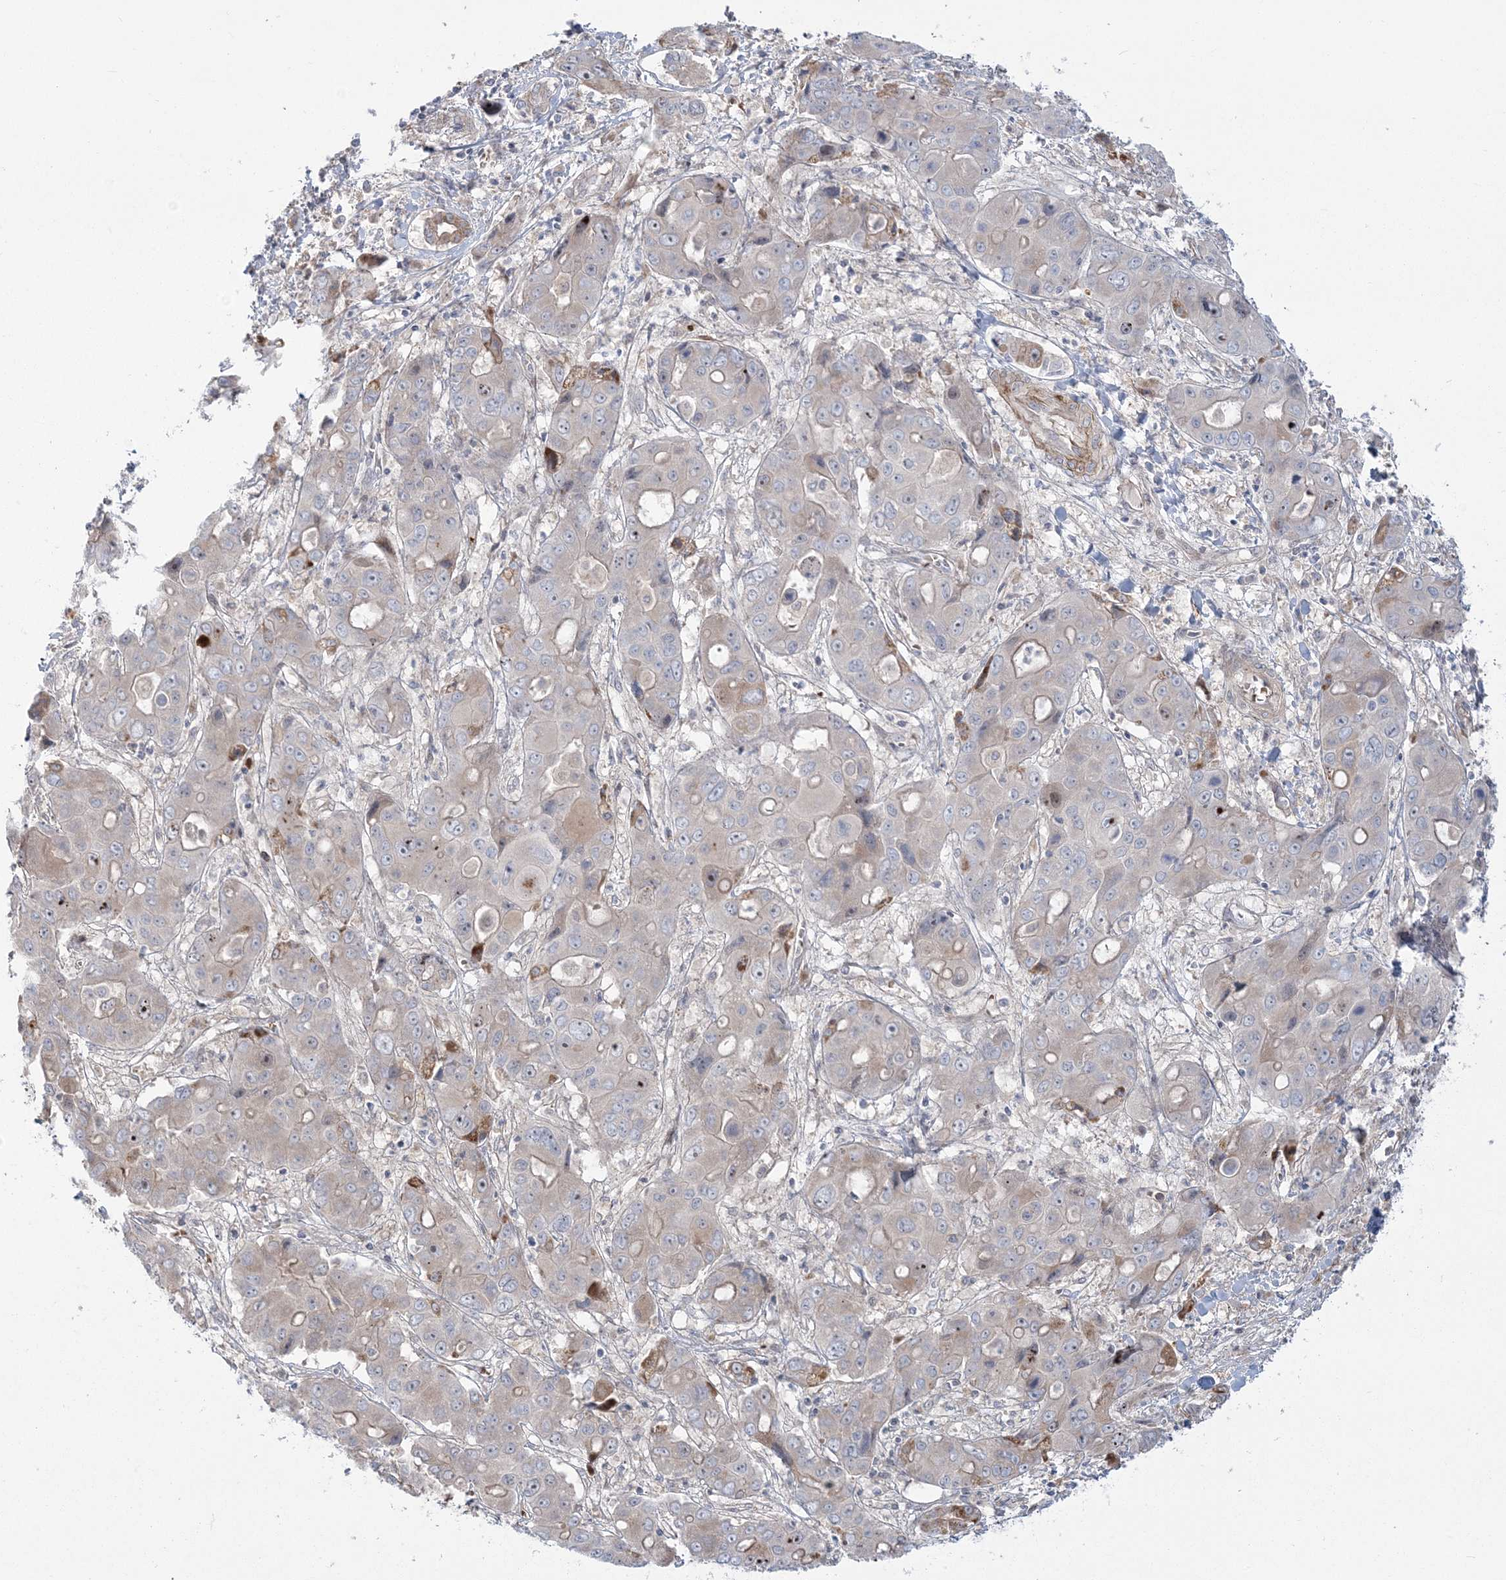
{"staining": {"intensity": "moderate", "quantity": "<25%", "location": "cytoplasmic/membranous"}, "tissue": "liver cancer", "cell_type": "Tumor cells", "image_type": "cancer", "snomed": [{"axis": "morphology", "description": "Cholangiocarcinoma"}, {"axis": "topography", "description": "Liver"}], "caption": "A micrograph showing moderate cytoplasmic/membranous expression in approximately <25% of tumor cells in cholangiocarcinoma (liver), as visualized by brown immunohistochemical staining.", "gene": "NUDT9", "patient": {"sex": "male", "age": 67}}